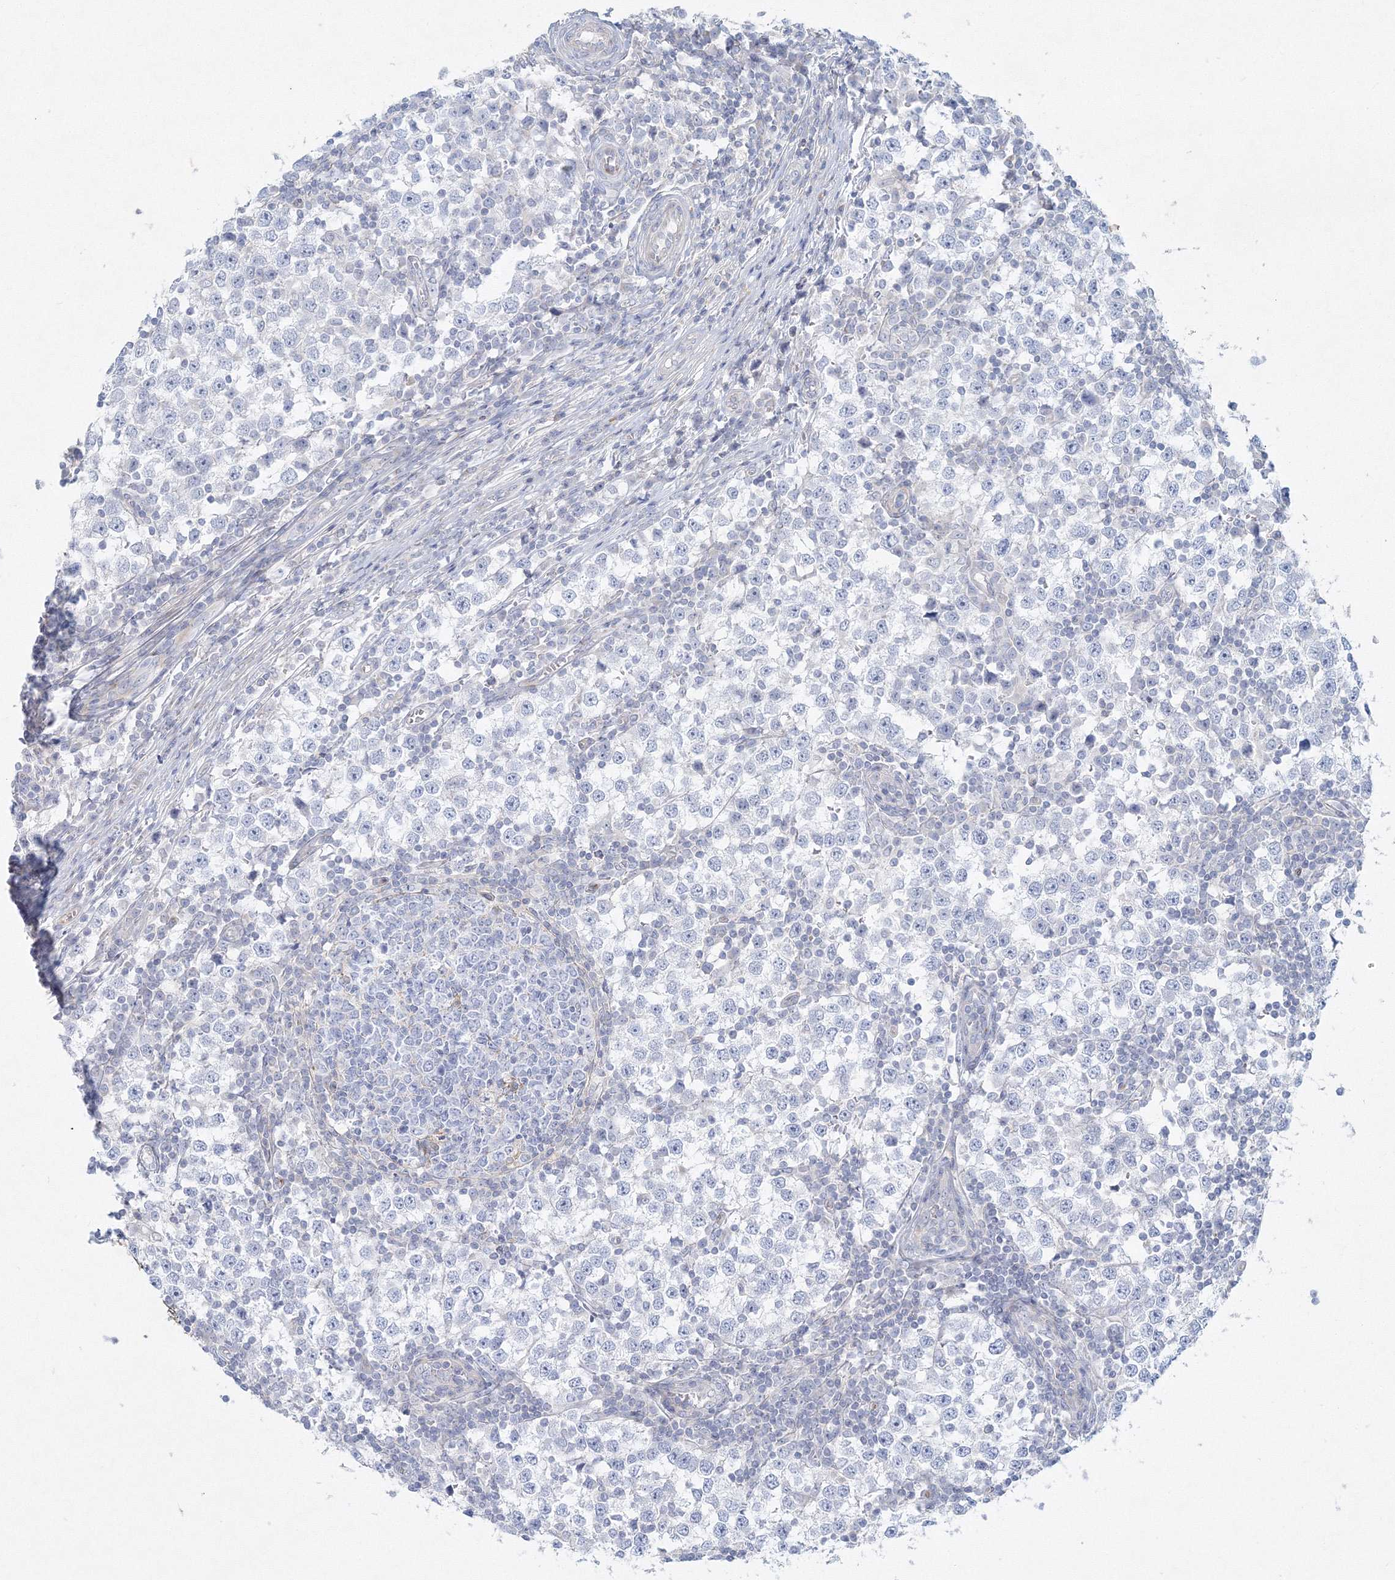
{"staining": {"intensity": "negative", "quantity": "none", "location": "none"}, "tissue": "testis cancer", "cell_type": "Tumor cells", "image_type": "cancer", "snomed": [{"axis": "morphology", "description": "Seminoma, NOS"}, {"axis": "topography", "description": "Testis"}], "caption": "This is a histopathology image of immunohistochemistry staining of testis cancer, which shows no staining in tumor cells.", "gene": "DNAH1", "patient": {"sex": "male", "age": 65}}